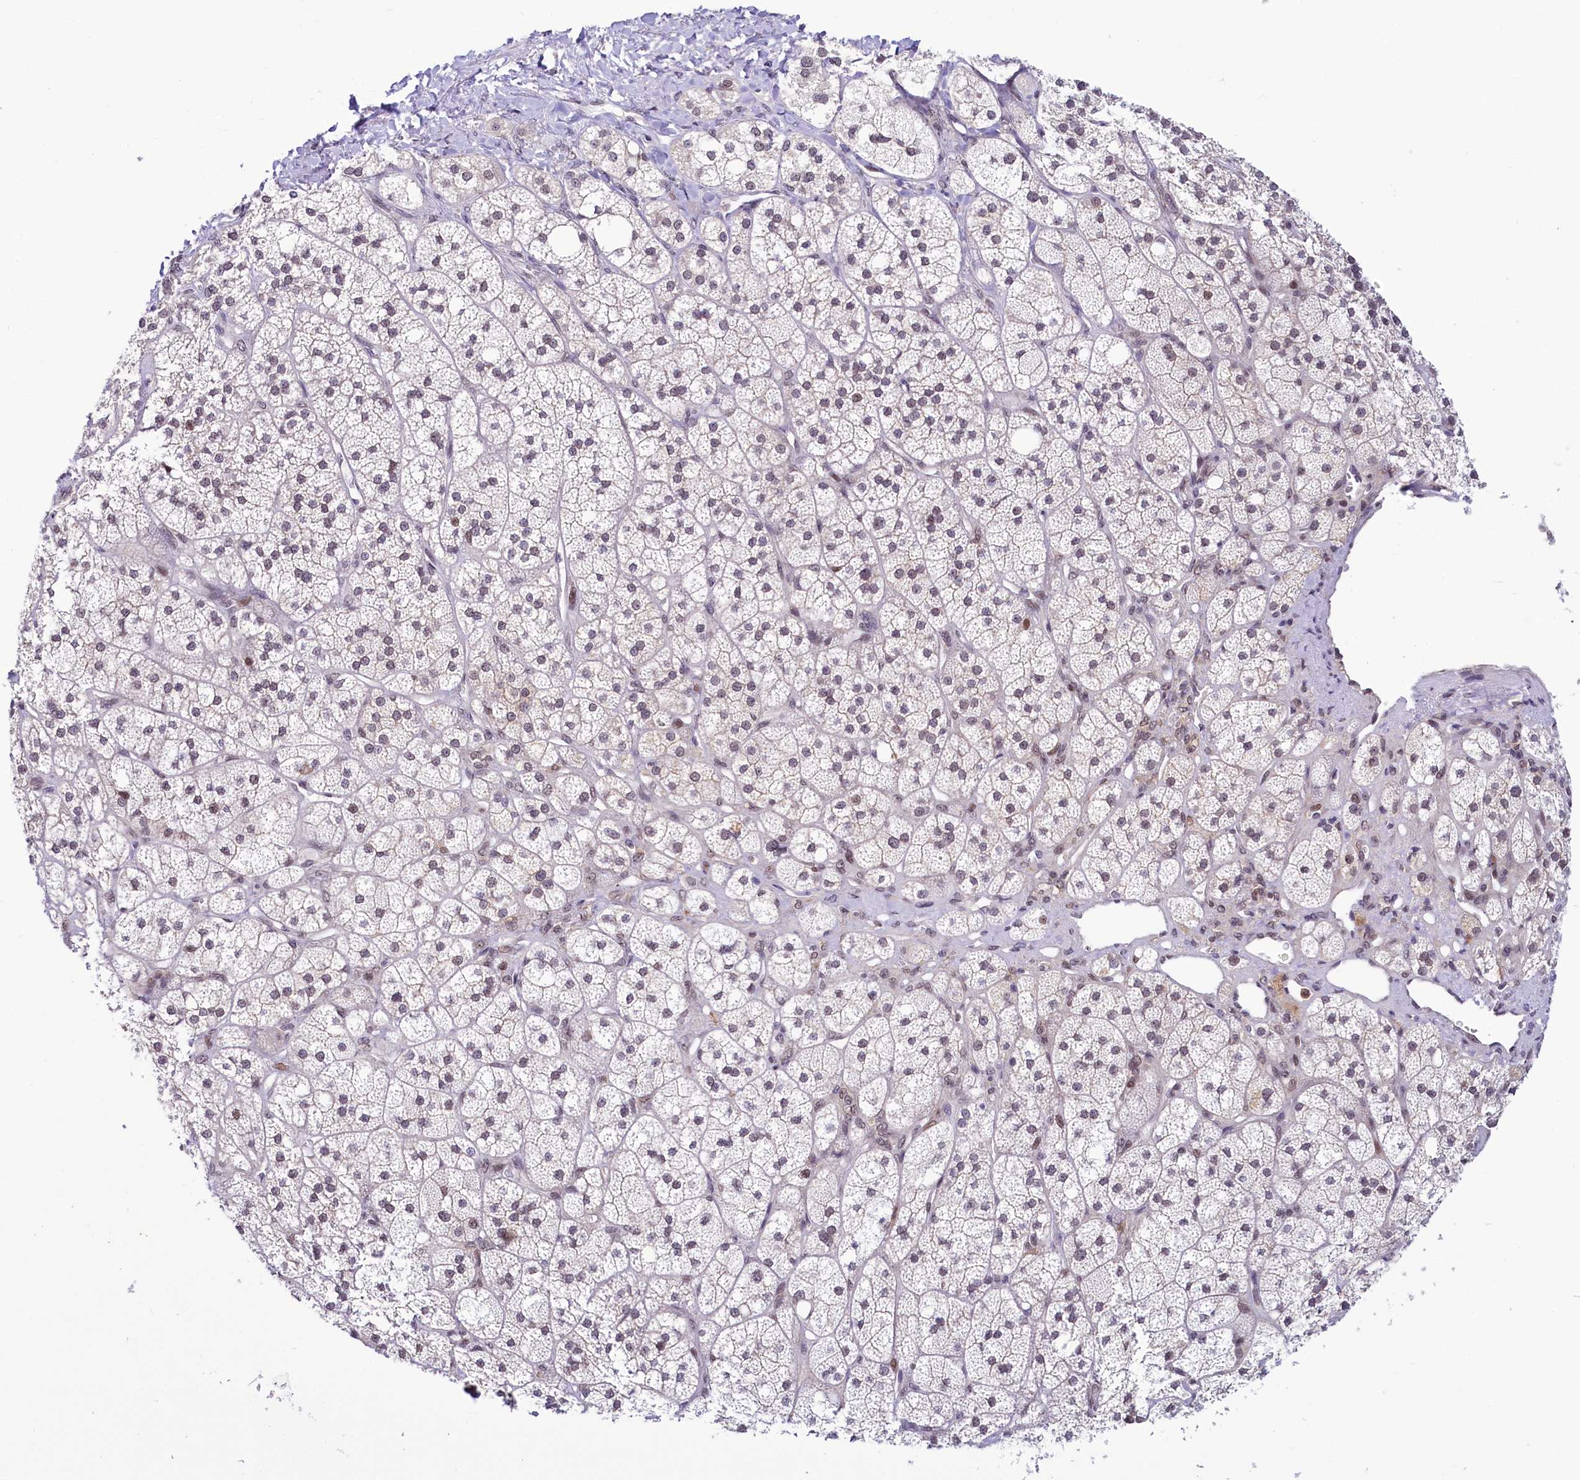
{"staining": {"intensity": "weak", "quantity": "<25%", "location": "cytoplasmic/membranous"}, "tissue": "adrenal gland", "cell_type": "Glandular cells", "image_type": "normal", "snomed": [{"axis": "morphology", "description": "Normal tissue, NOS"}, {"axis": "topography", "description": "Adrenal gland"}], "caption": "DAB immunohistochemical staining of benign adrenal gland displays no significant staining in glandular cells. The staining is performed using DAB (3,3'-diaminobenzidine) brown chromogen with nuclei counter-stained in using hematoxylin.", "gene": "SCAF11", "patient": {"sex": "male", "age": 61}}